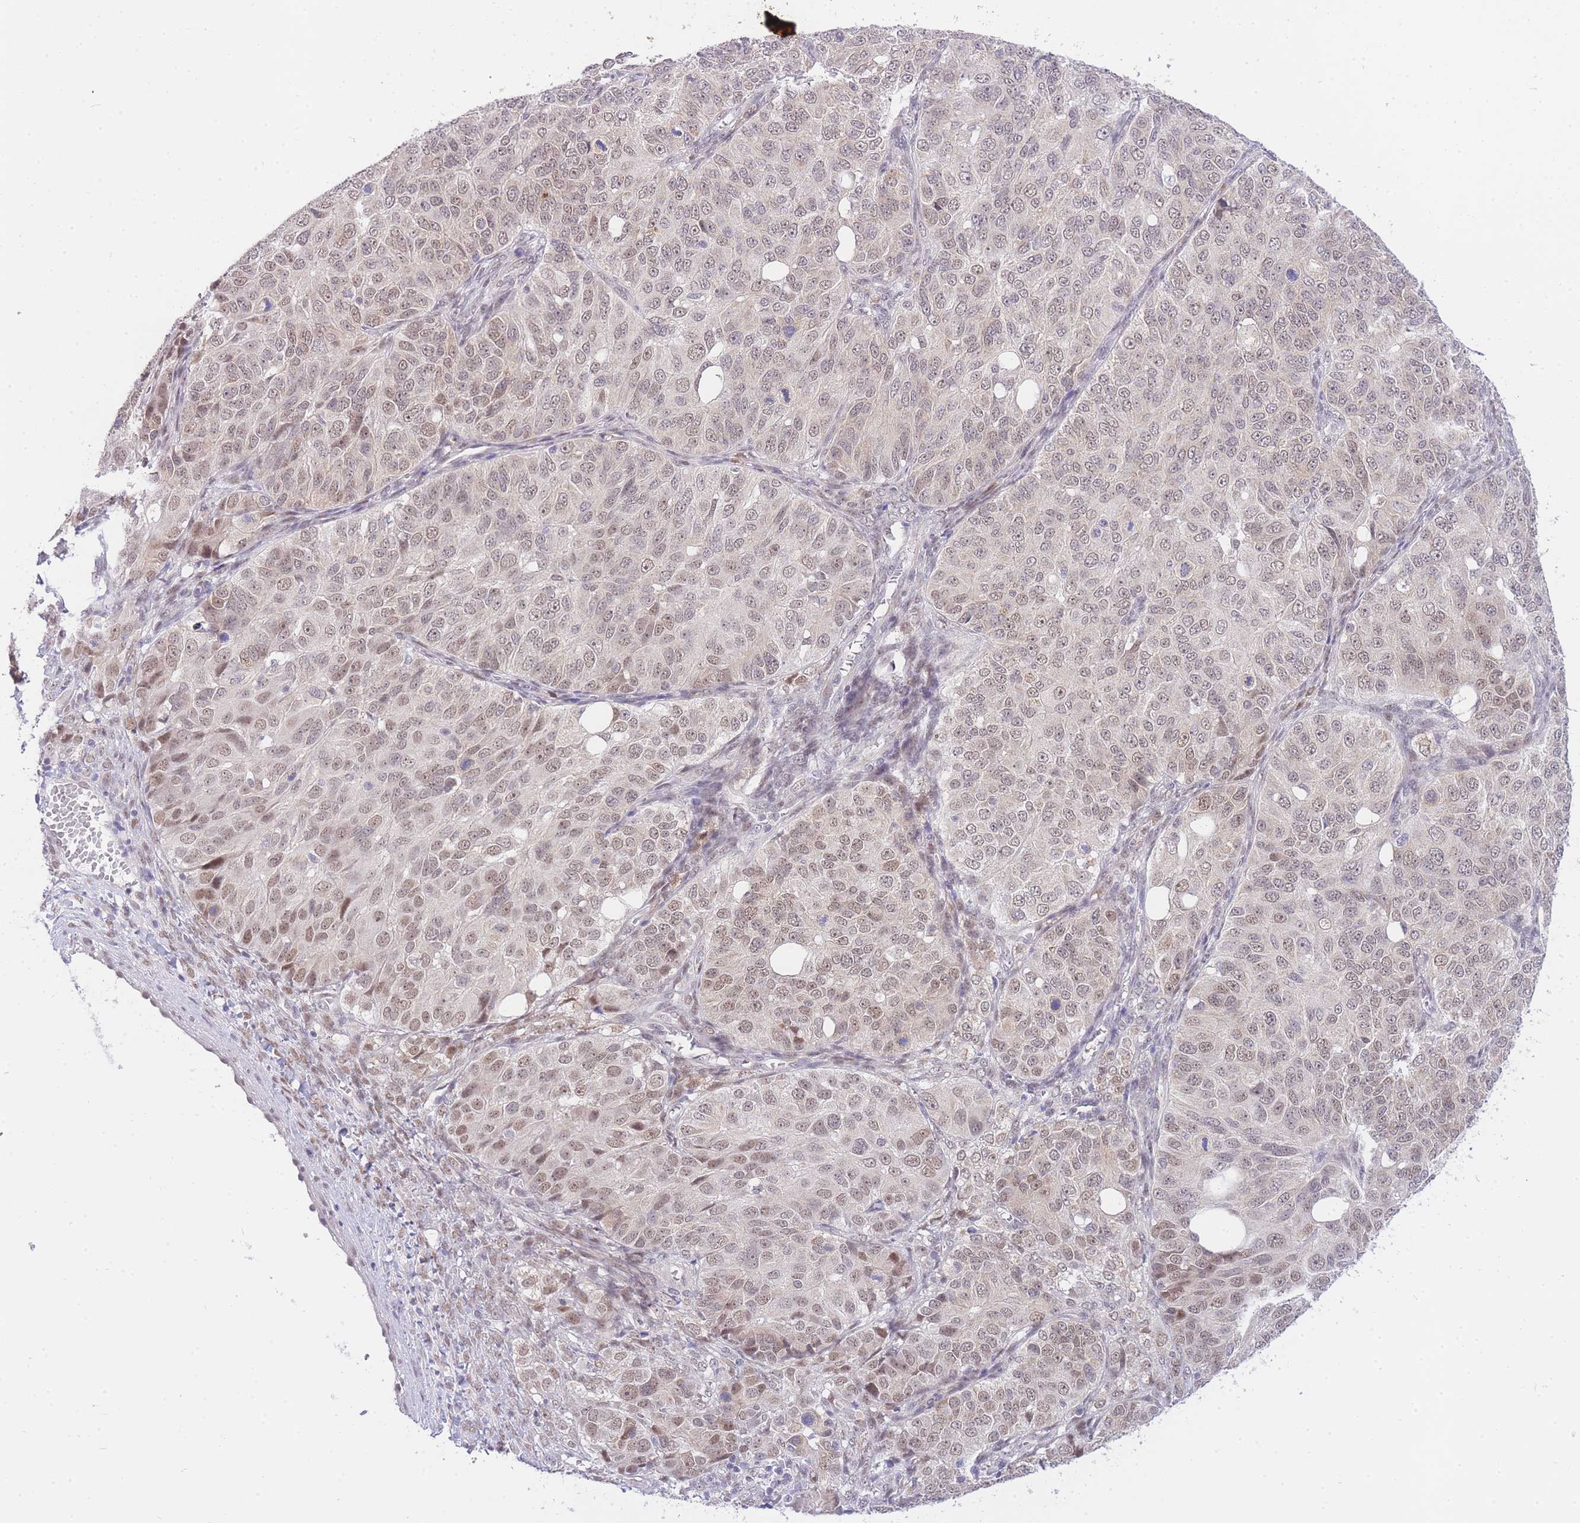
{"staining": {"intensity": "moderate", "quantity": ">75%", "location": "nuclear"}, "tissue": "ovarian cancer", "cell_type": "Tumor cells", "image_type": "cancer", "snomed": [{"axis": "morphology", "description": "Carcinoma, endometroid"}, {"axis": "topography", "description": "Ovary"}], "caption": "Endometroid carcinoma (ovarian) was stained to show a protein in brown. There is medium levels of moderate nuclear staining in about >75% of tumor cells.", "gene": "UBXN7", "patient": {"sex": "female", "age": 51}}